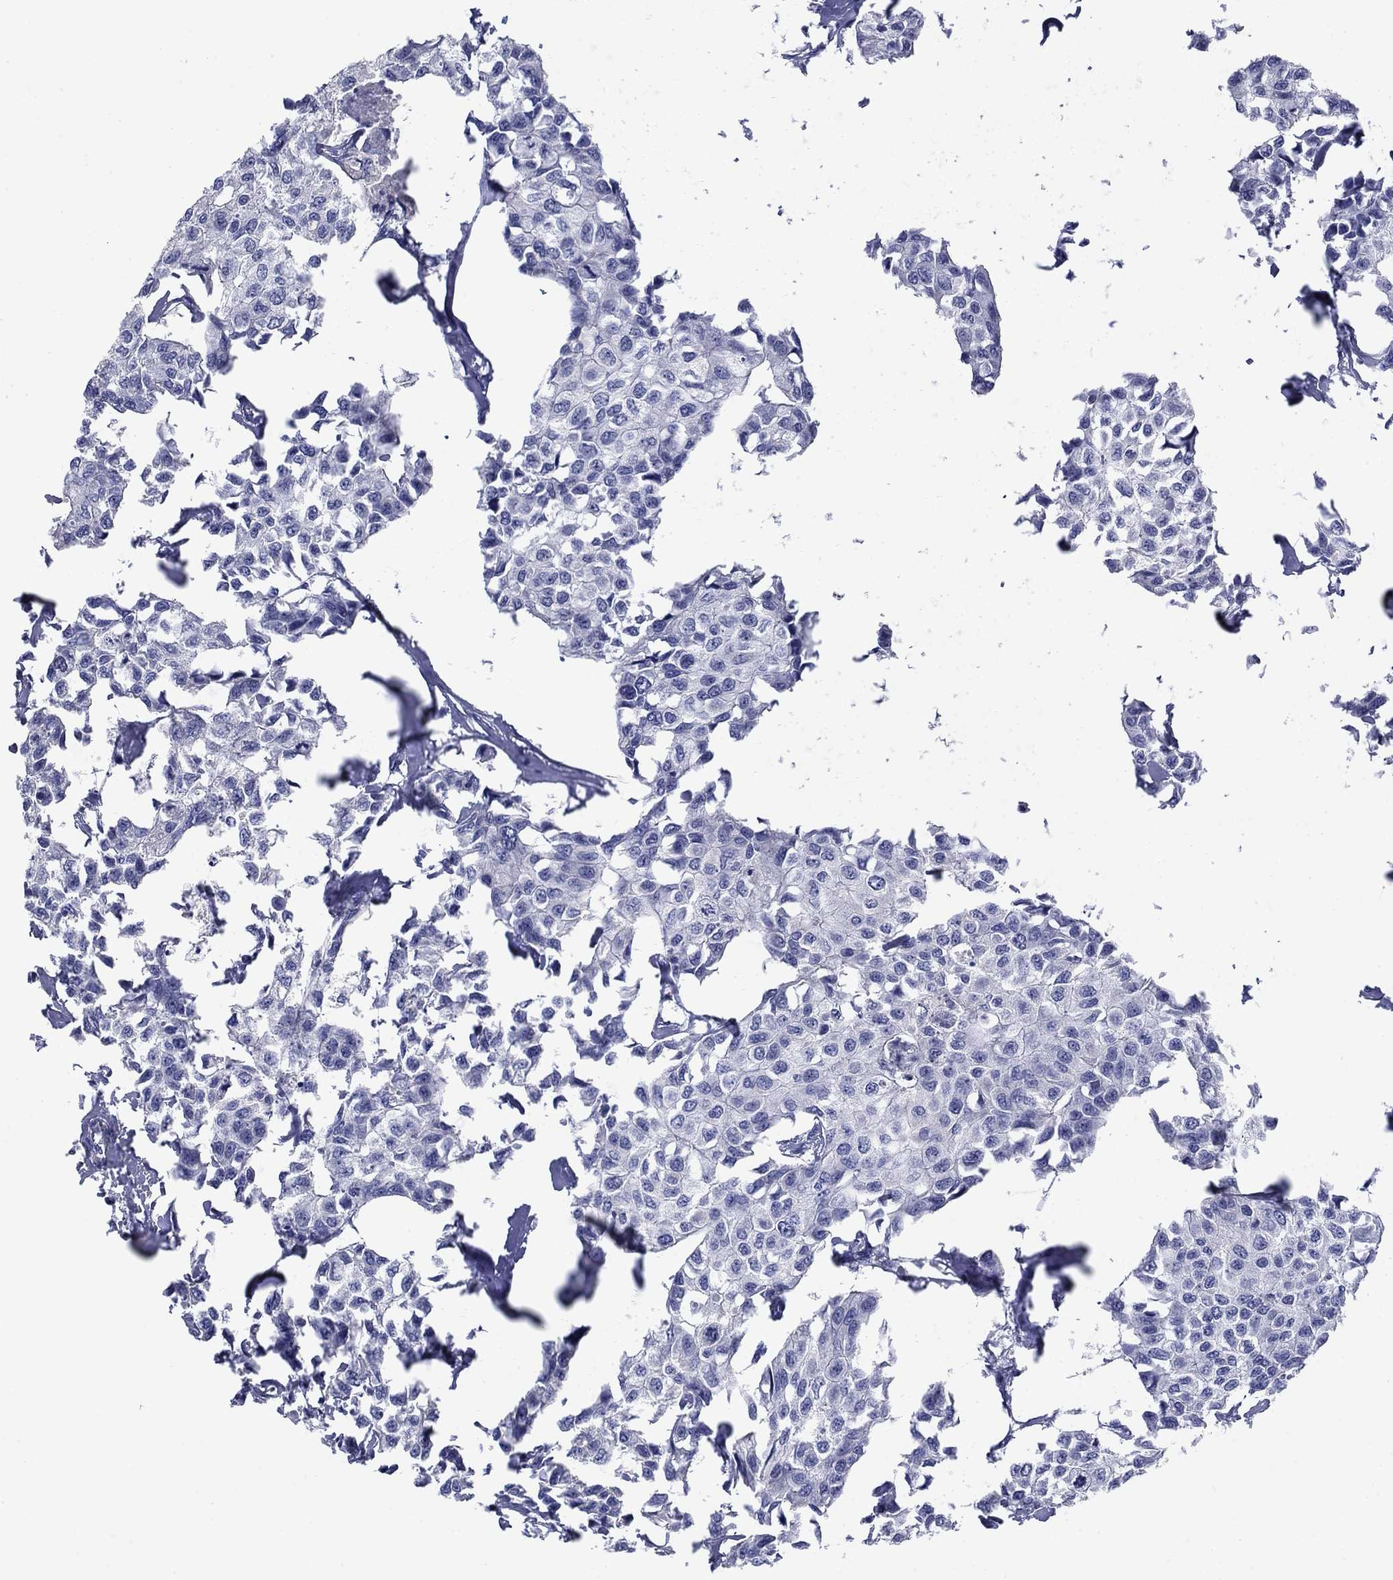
{"staining": {"intensity": "negative", "quantity": "none", "location": "none"}, "tissue": "breast cancer", "cell_type": "Tumor cells", "image_type": "cancer", "snomed": [{"axis": "morphology", "description": "Duct carcinoma"}, {"axis": "topography", "description": "Breast"}], "caption": "A micrograph of breast cancer stained for a protein demonstrates no brown staining in tumor cells.", "gene": "PRKCG", "patient": {"sex": "female", "age": 80}}